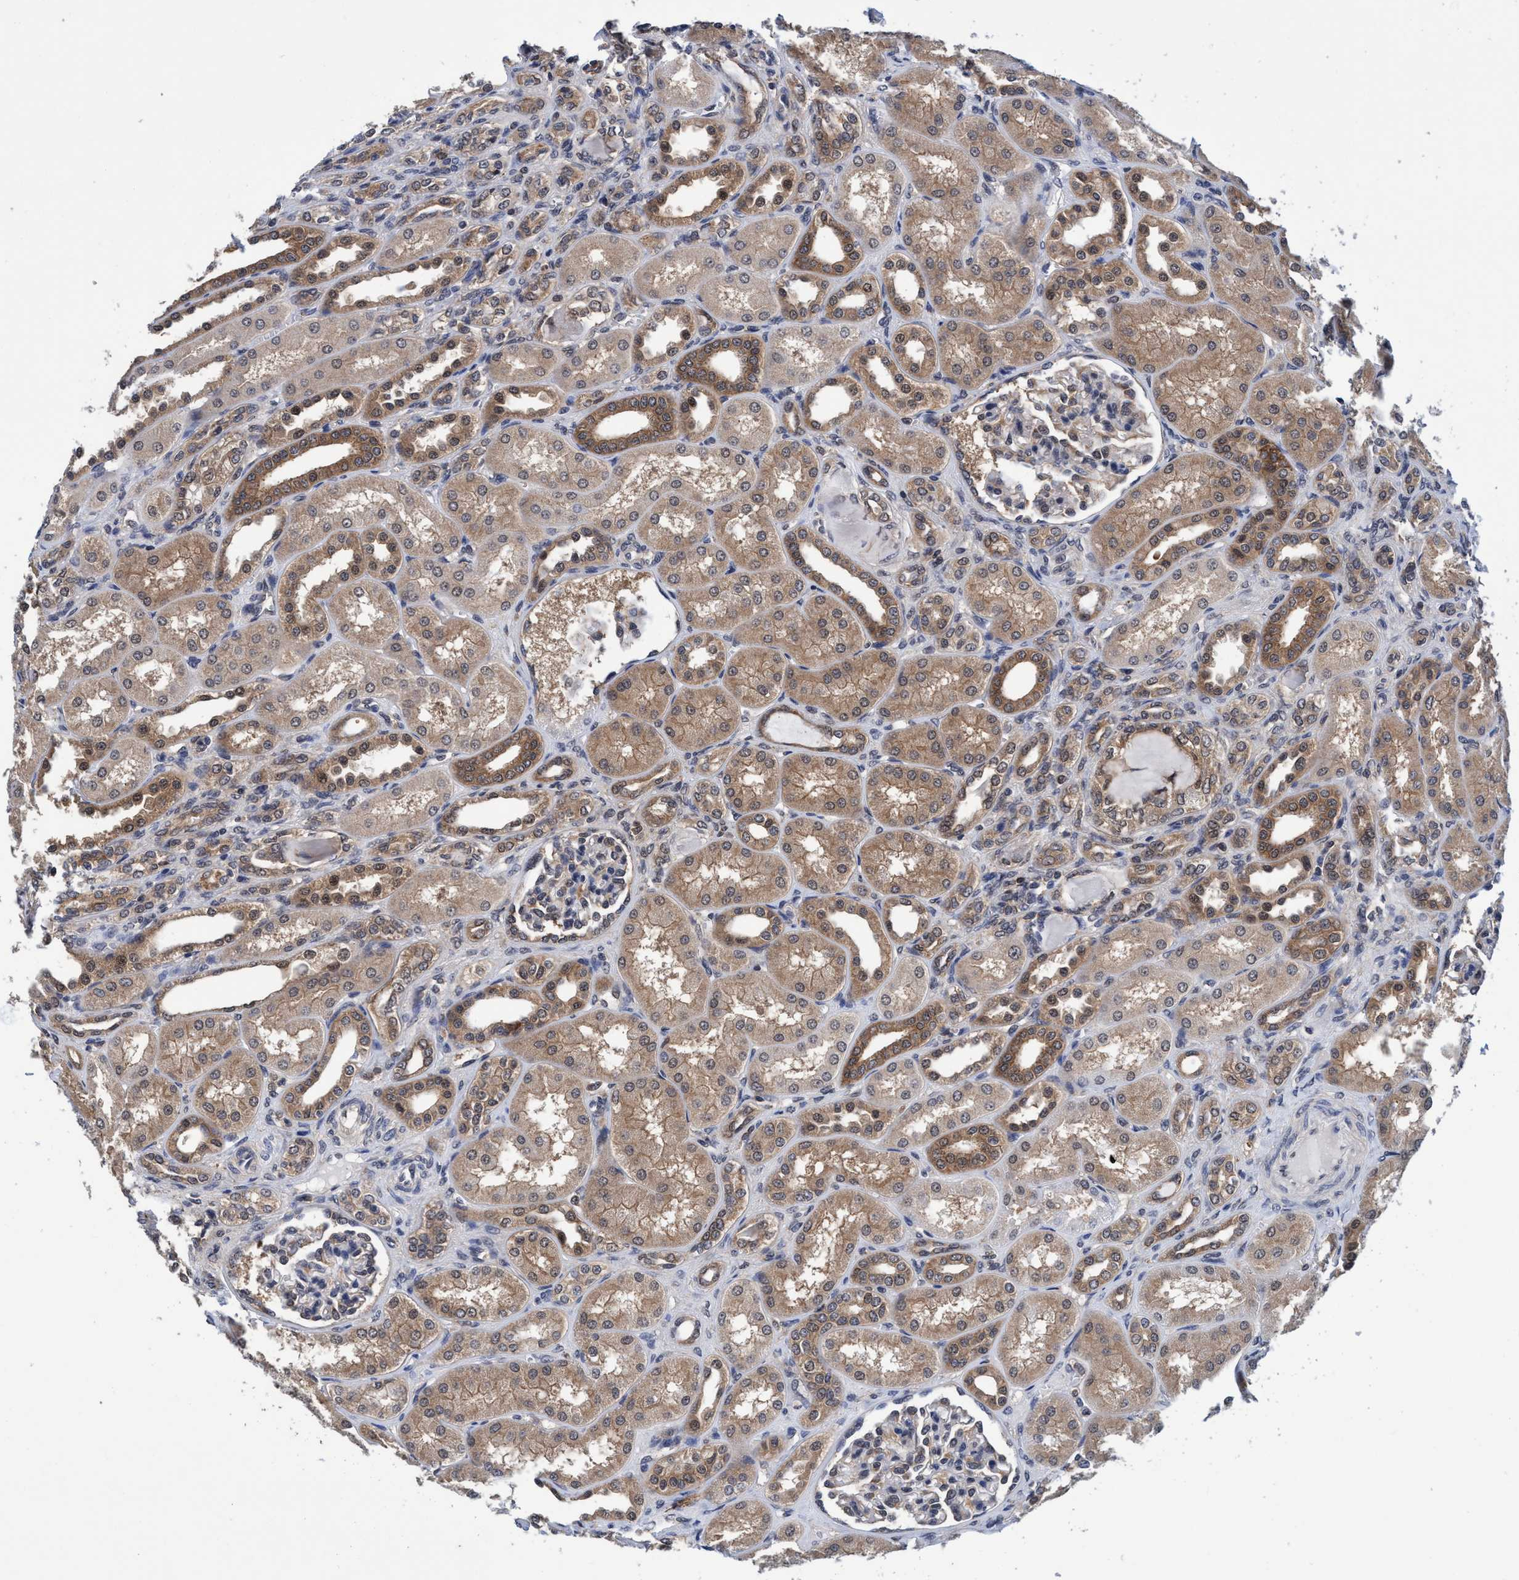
{"staining": {"intensity": "weak", "quantity": "25%-75%", "location": "cytoplasmic/membranous"}, "tissue": "kidney", "cell_type": "Cells in glomeruli", "image_type": "normal", "snomed": [{"axis": "morphology", "description": "Normal tissue, NOS"}, {"axis": "topography", "description": "Kidney"}], "caption": "IHC of benign kidney reveals low levels of weak cytoplasmic/membranous positivity in about 25%-75% of cells in glomeruli.", "gene": "PSMD12", "patient": {"sex": "male", "age": 7}}